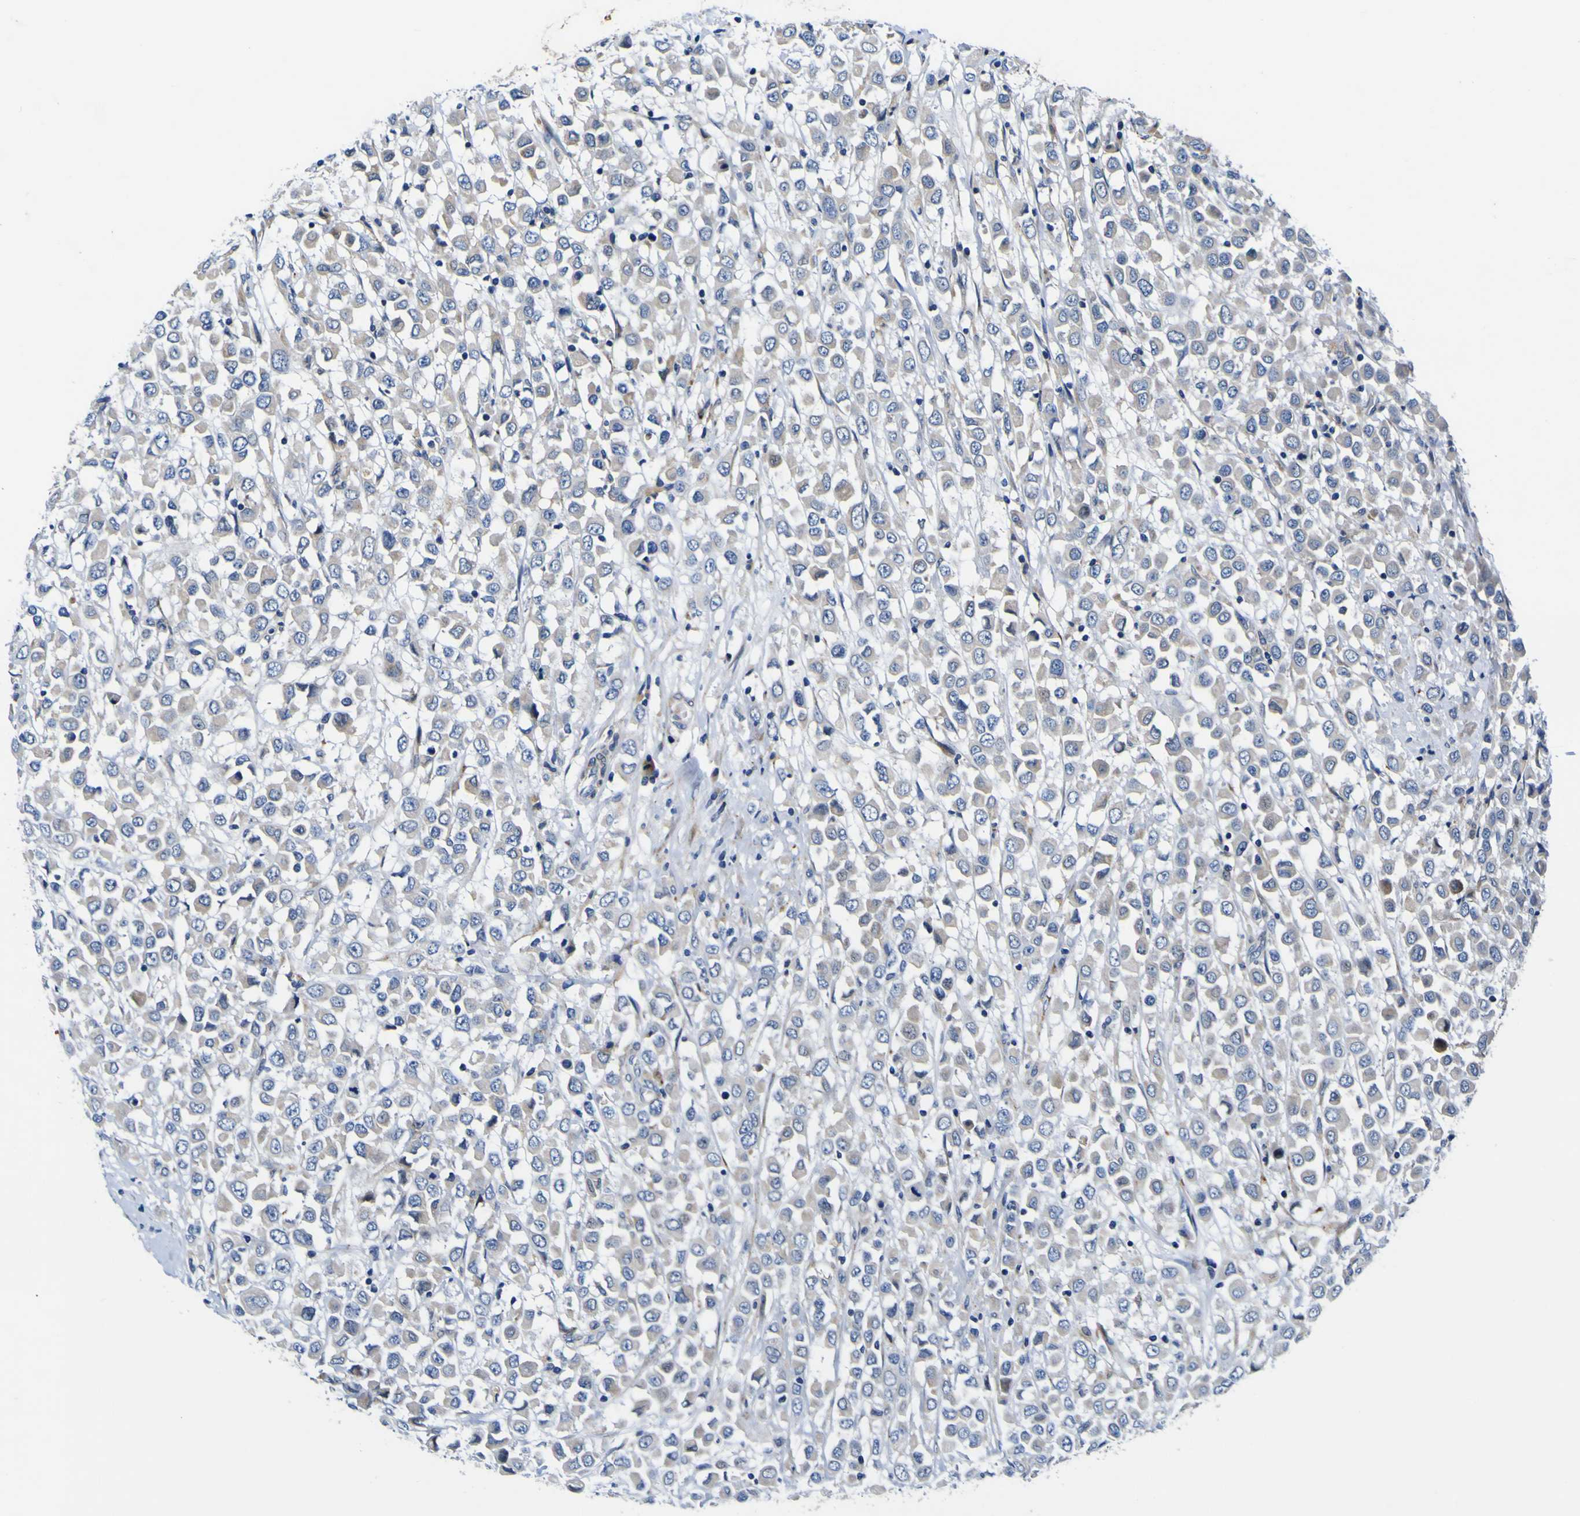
{"staining": {"intensity": "weak", "quantity": "25%-75%", "location": "cytoplasmic/membranous"}, "tissue": "breast cancer", "cell_type": "Tumor cells", "image_type": "cancer", "snomed": [{"axis": "morphology", "description": "Duct carcinoma"}, {"axis": "topography", "description": "Breast"}], "caption": "This photomicrograph reveals IHC staining of breast cancer (intraductal carcinoma), with low weak cytoplasmic/membranous staining in approximately 25%-75% of tumor cells.", "gene": "AGAP3", "patient": {"sex": "female", "age": 61}}